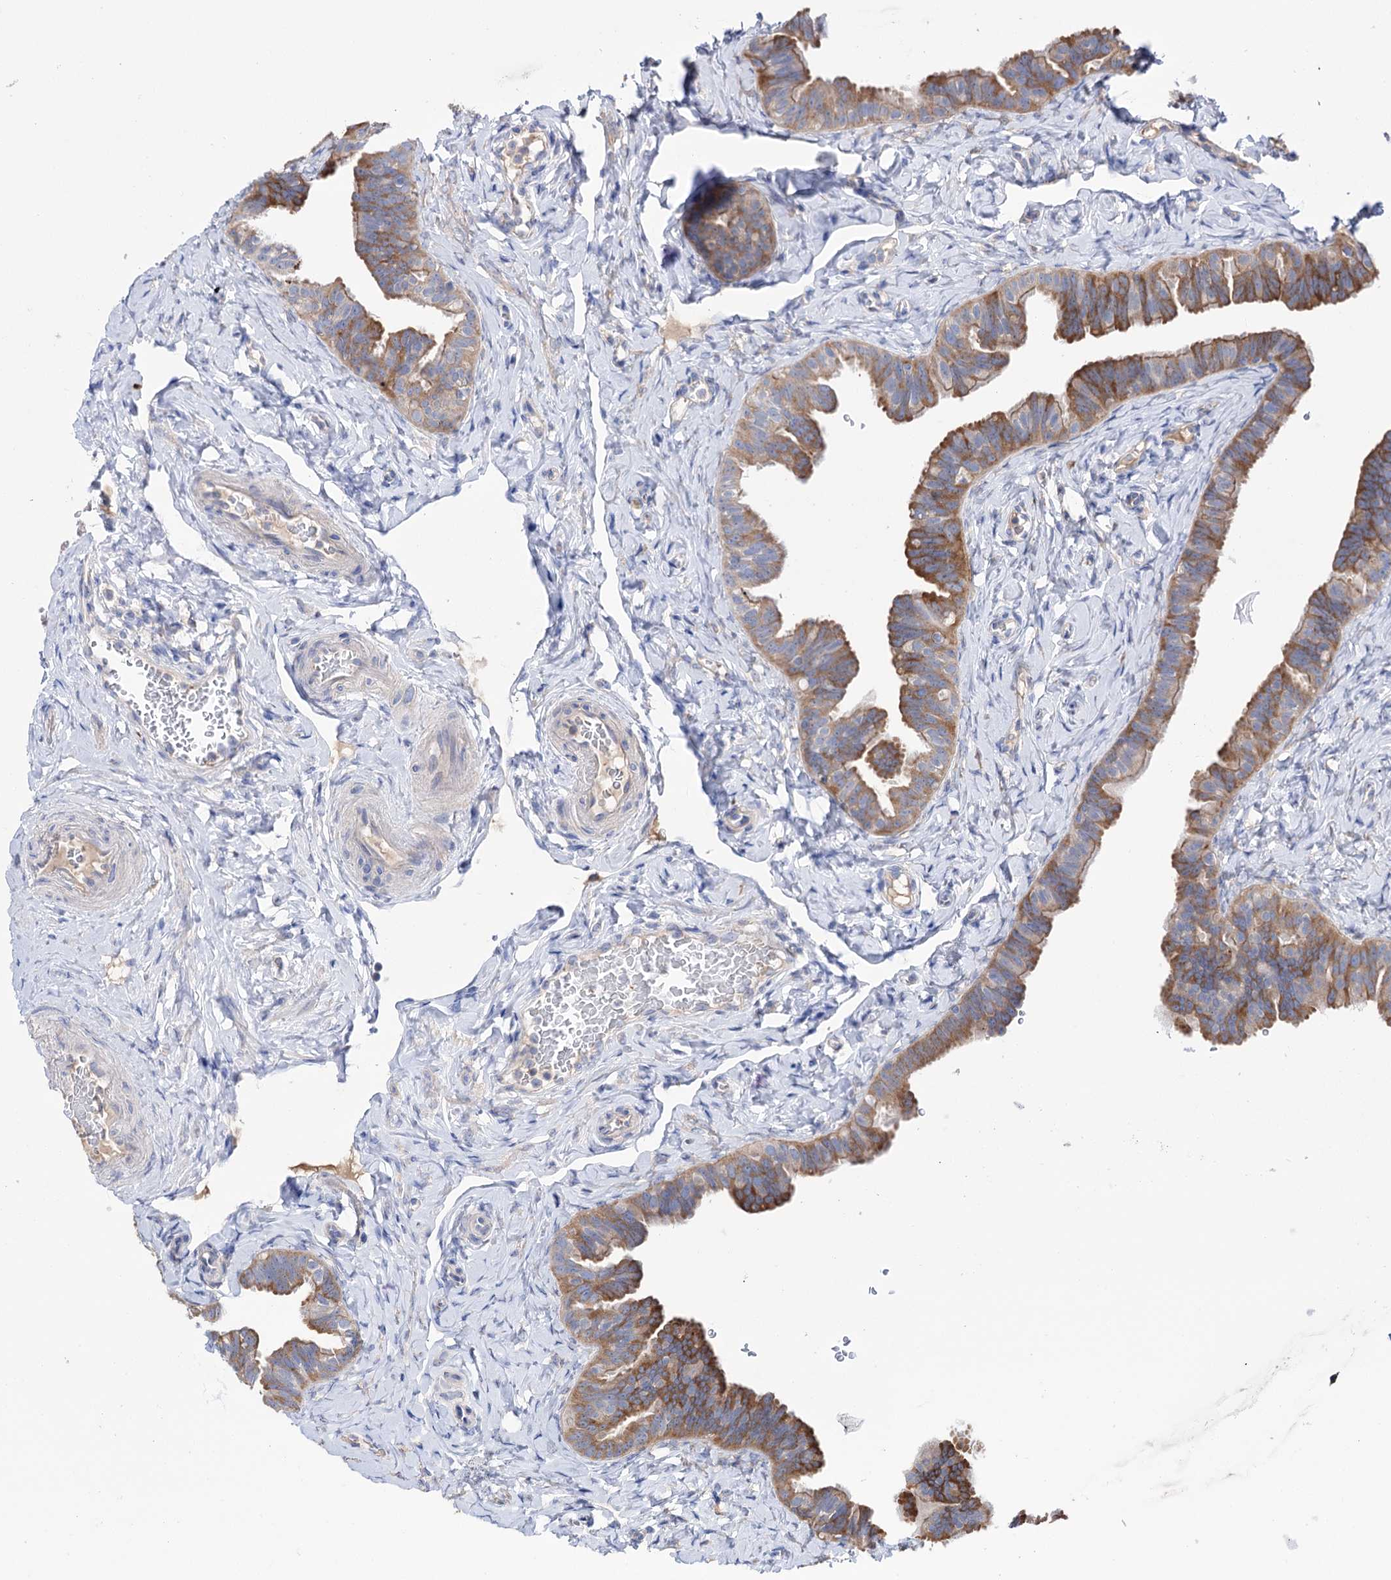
{"staining": {"intensity": "moderate", "quantity": ">75%", "location": "cytoplasmic/membranous"}, "tissue": "fallopian tube", "cell_type": "Glandular cells", "image_type": "normal", "snomed": [{"axis": "morphology", "description": "Normal tissue, NOS"}, {"axis": "topography", "description": "Fallopian tube"}], "caption": "Immunohistochemical staining of normal fallopian tube displays moderate cytoplasmic/membranous protein positivity in about >75% of glandular cells.", "gene": "BBS4", "patient": {"sex": "female", "age": 39}}